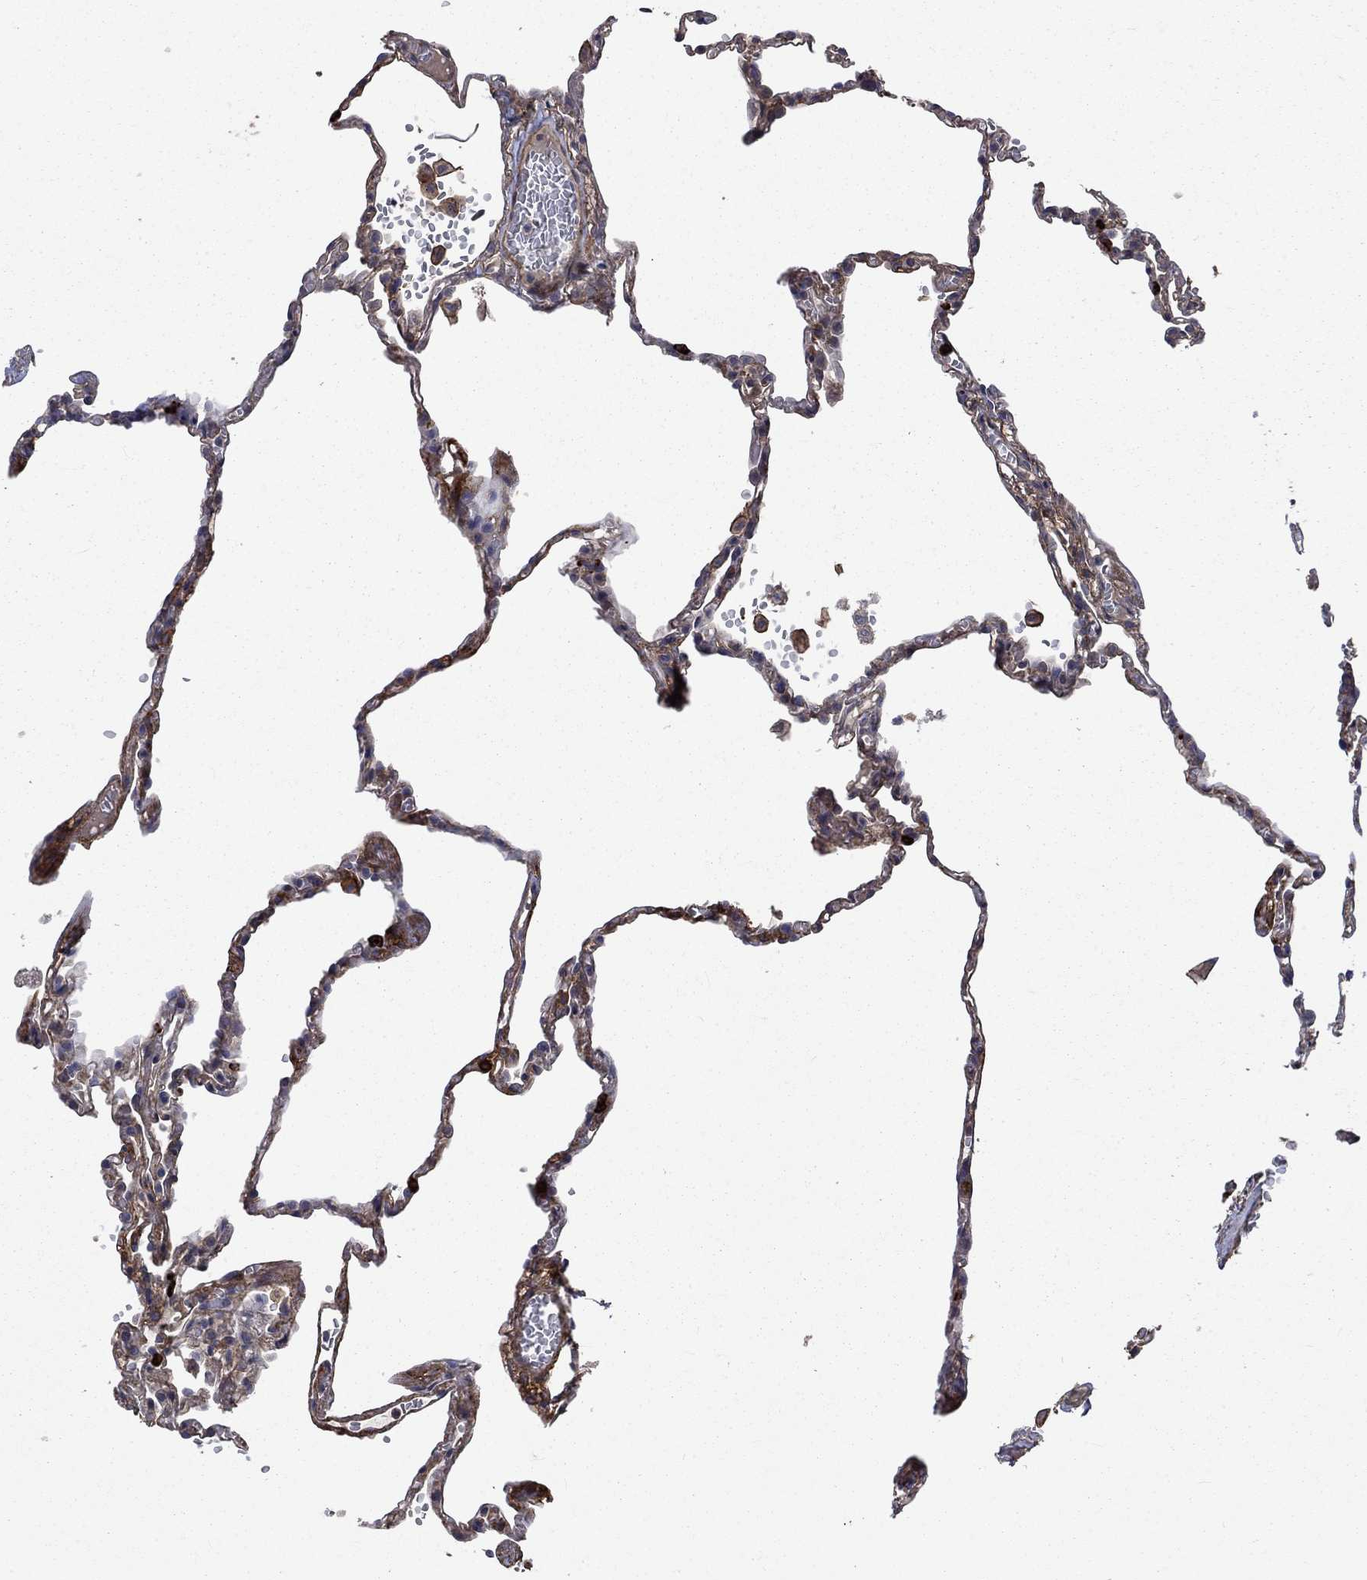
{"staining": {"intensity": "moderate", "quantity": ">75%", "location": "cytoplasmic/membranous"}, "tissue": "lung", "cell_type": "Alveolar cells", "image_type": "normal", "snomed": [{"axis": "morphology", "description": "Normal tissue, NOS"}, {"axis": "topography", "description": "Lung"}], "caption": "This histopathology image exhibits unremarkable lung stained with IHC to label a protein in brown. The cytoplasmic/membranous of alveolar cells show moderate positivity for the protein. Nuclei are counter-stained blue.", "gene": "VCAN", "patient": {"sex": "male", "age": 78}}